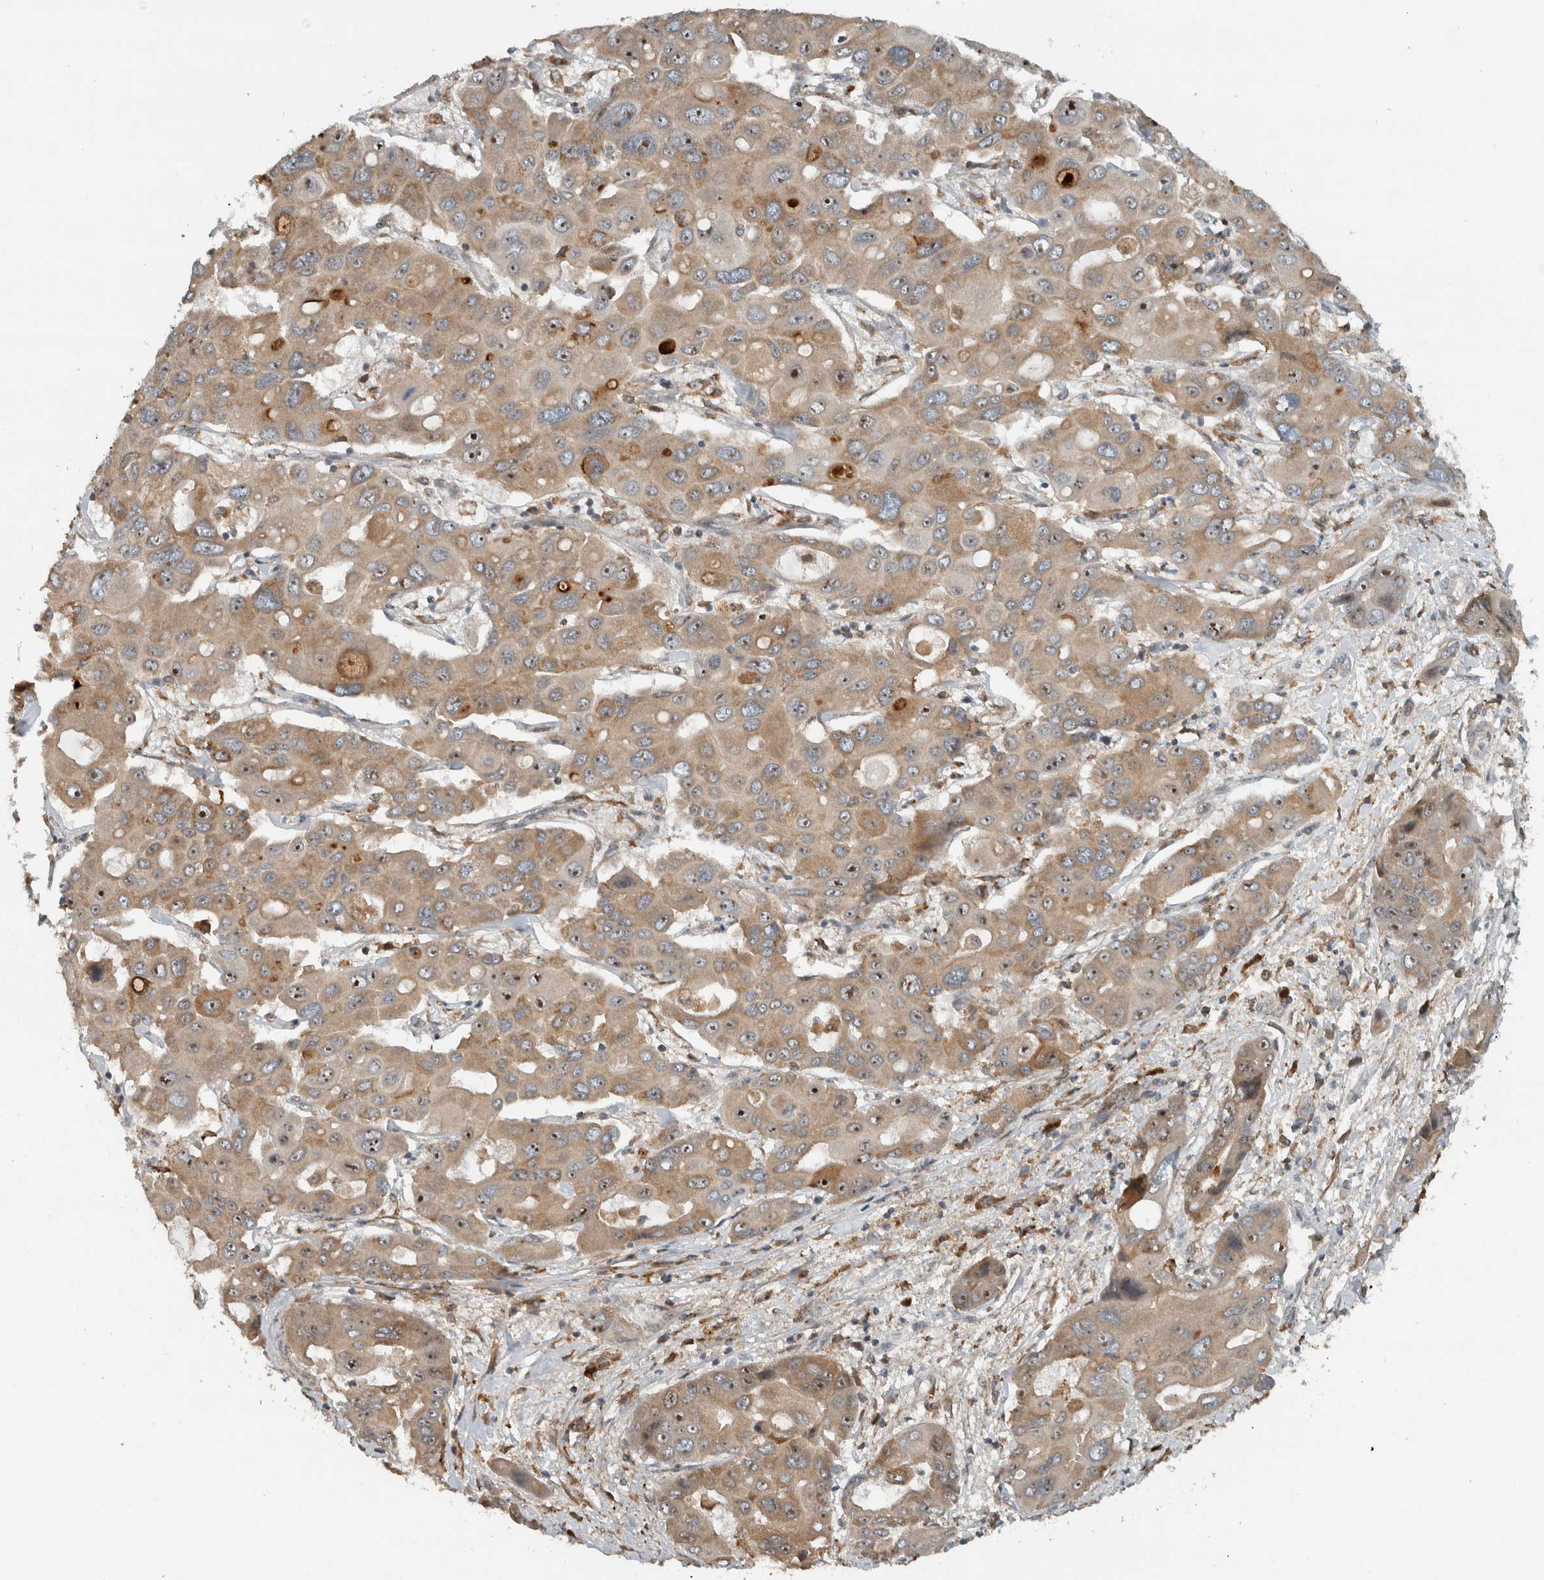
{"staining": {"intensity": "moderate", "quantity": ">75%", "location": "cytoplasmic/membranous,nuclear"}, "tissue": "liver cancer", "cell_type": "Tumor cells", "image_type": "cancer", "snomed": [{"axis": "morphology", "description": "Cholangiocarcinoma"}, {"axis": "topography", "description": "Liver"}], "caption": "A high-resolution photomicrograph shows IHC staining of liver cancer, which demonstrates moderate cytoplasmic/membranous and nuclear expression in approximately >75% of tumor cells.", "gene": "GPR137B", "patient": {"sex": "male", "age": 67}}